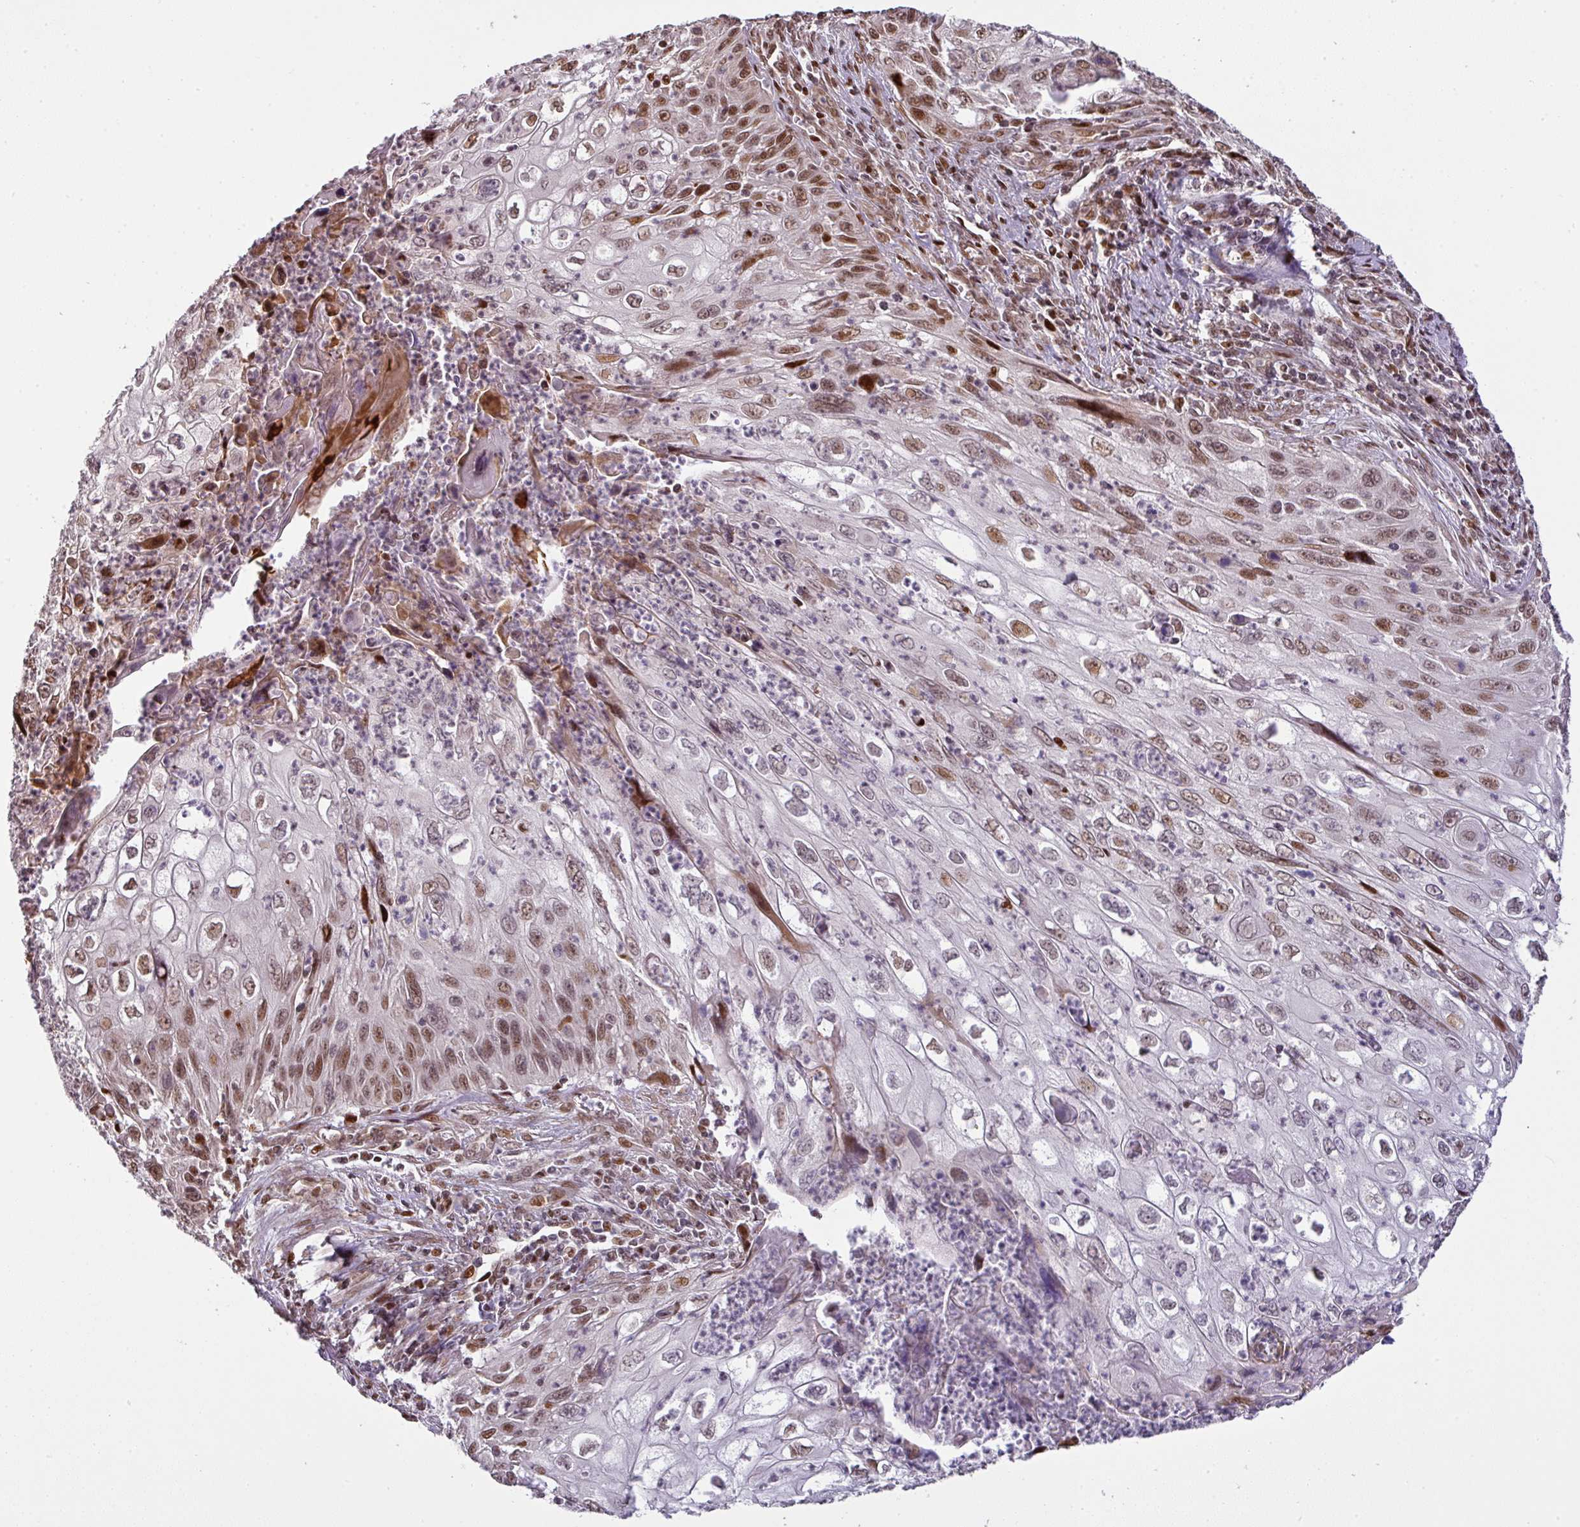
{"staining": {"intensity": "moderate", "quantity": "25%-75%", "location": "nuclear"}, "tissue": "cervical cancer", "cell_type": "Tumor cells", "image_type": "cancer", "snomed": [{"axis": "morphology", "description": "Squamous cell carcinoma, NOS"}, {"axis": "topography", "description": "Cervix"}], "caption": "This histopathology image exhibits squamous cell carcinoma (cervical) stained with IHC to label a protein in brown. The nuclear of tumor cells show moderate positivity for the protein. Nuclei are counter-stained blue.", "gene": "MYSM1", "patient": {"sex": "female", "age": 70}}